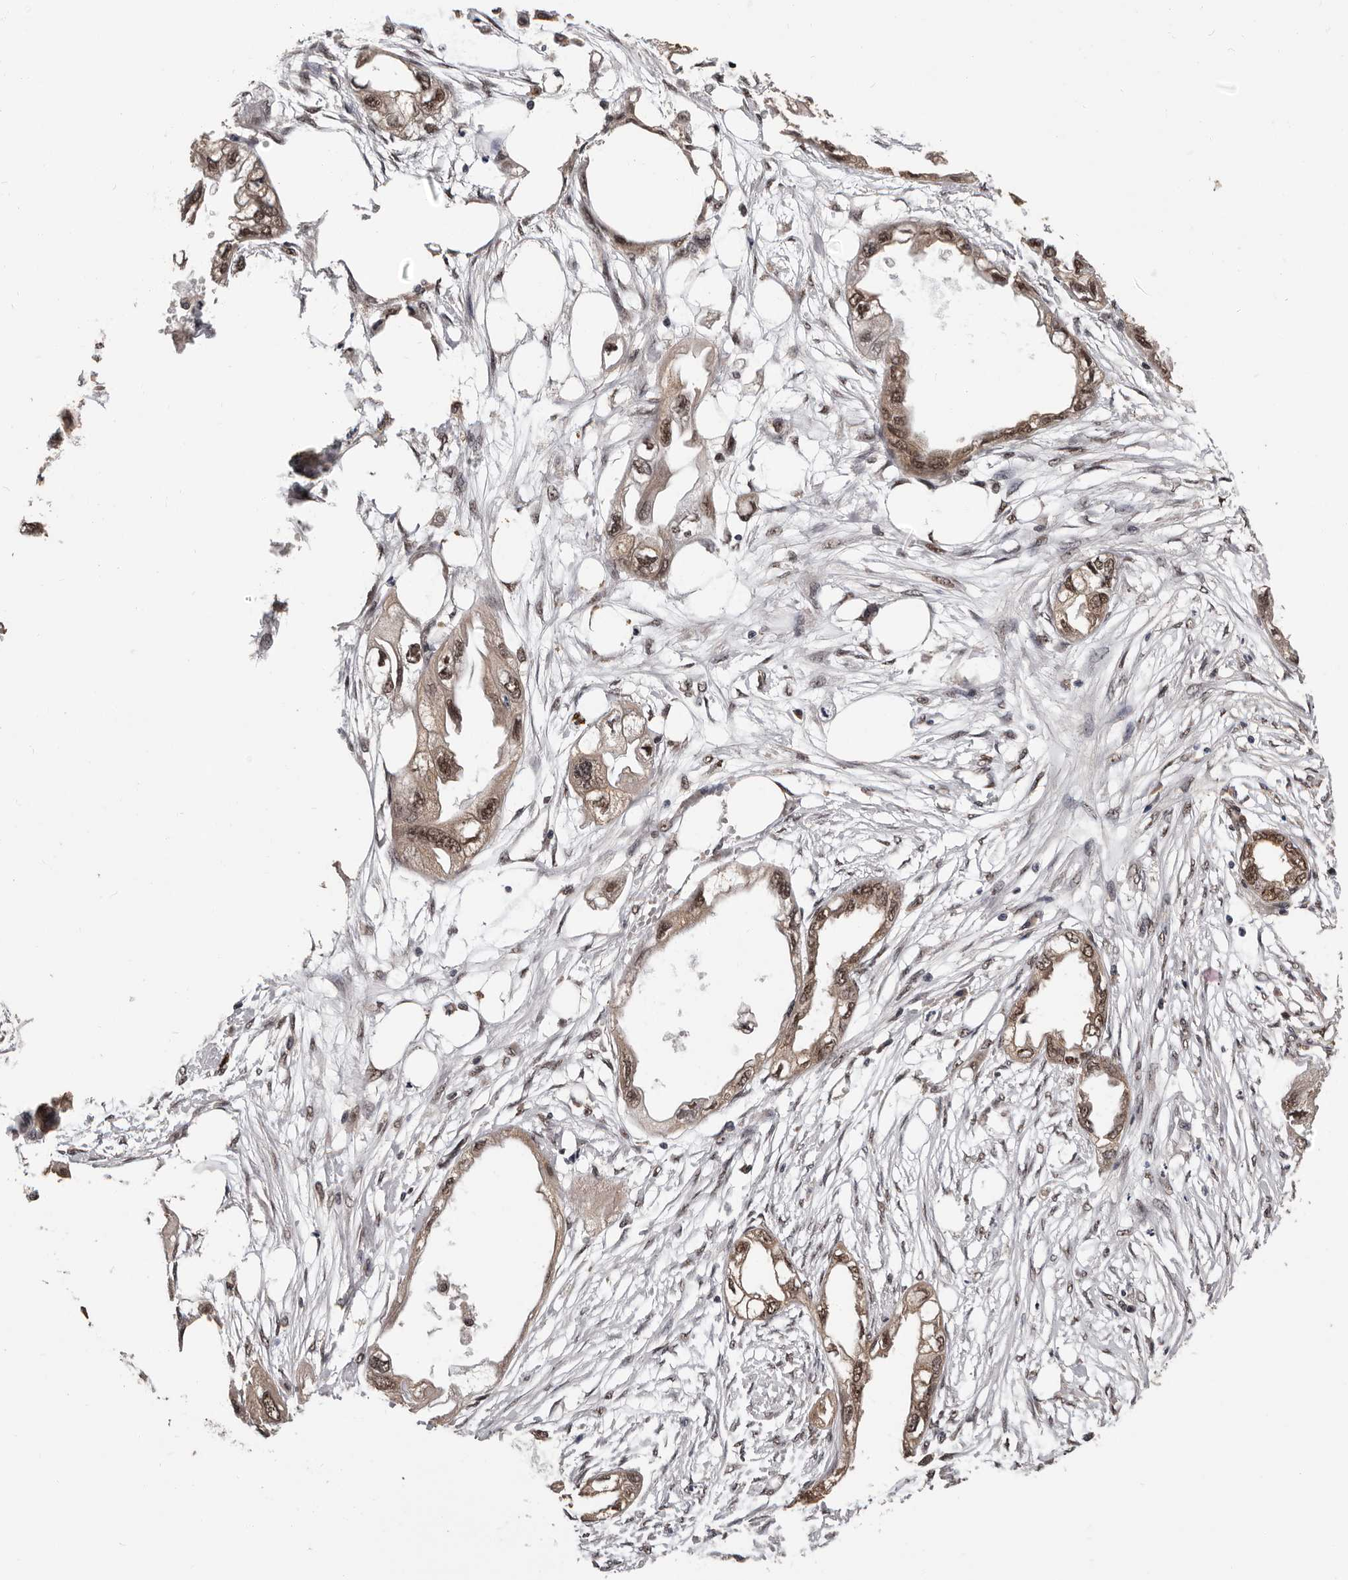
{"staining": {"intensity": "moderate", "quantity": ">75%", "location": "cytoplasmic/membranous,nuclear"}, "tissue": "endometrial cancer", "cell_type": "Tumor cells", "image_type": "cancer", "snomed": [{"axis": "morphology", "description": "Adenocarcinoma, NOS"}, {"axis": "morphology", "description": "Adenocarcinoma, metastatic, NOS"}, {"axis": "topography", "description": "Adipose tissue"}, {"axis": "topography", "description": "Endometrium"}], "caption": "Protein expression analysis of endometrial cancer (metastatic adenocarcinoma) exhibits moderate cytoplasmic/membranous and nuclear positivity in about >75% of tumor cells.", "gene": "VPS37A", "patient": {"sex": "female", "age": 67}}